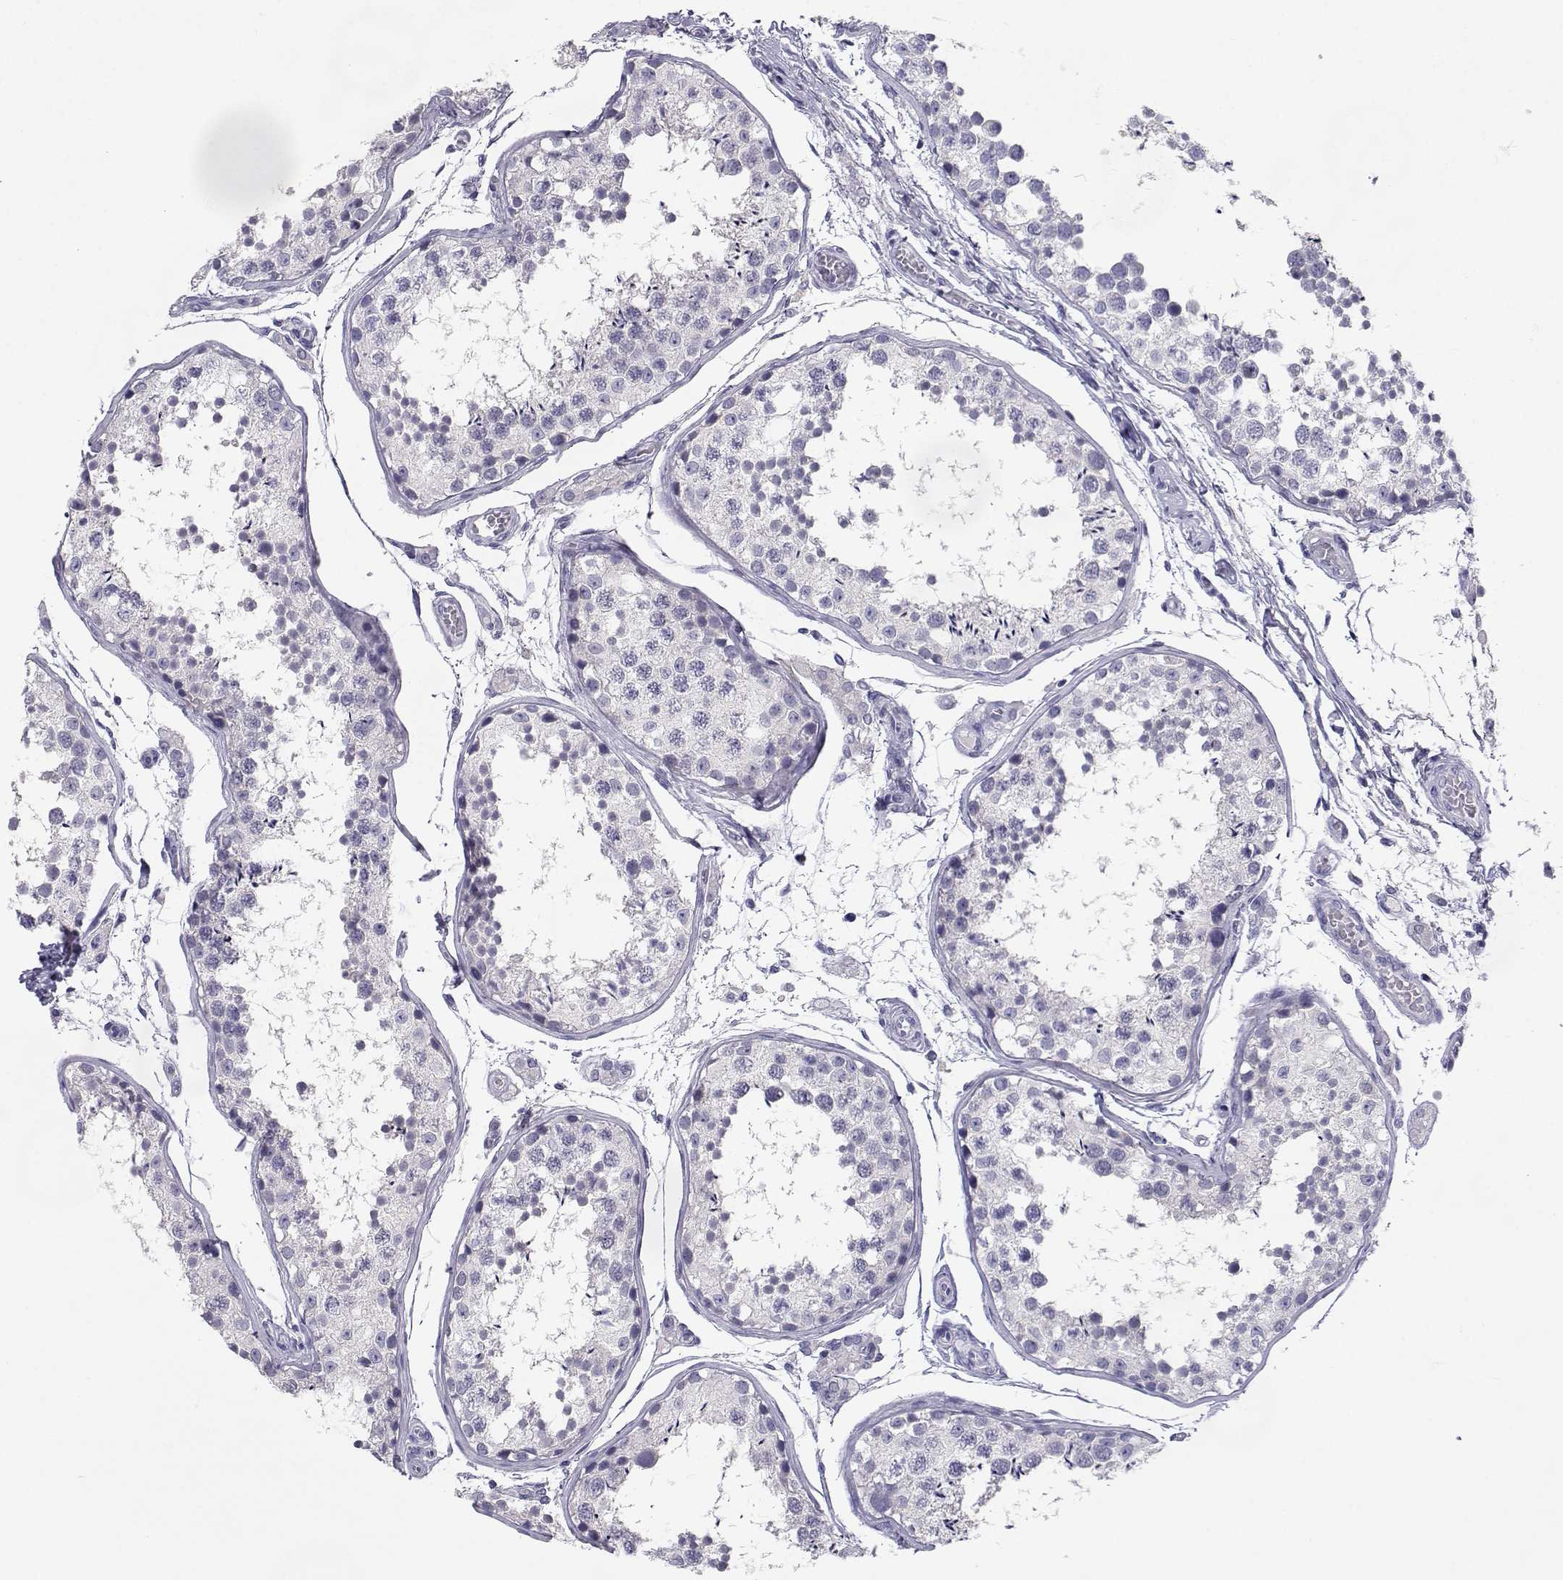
{"staining": {"intensity": "negative", "quantity": "none", "location": "none"}, "tissue": "testis", "cell_type": "Cells in seminiferous ducts", "image_type": "normal", "snomed": [{"axis": "morphology", "description": "Normal tissue, NOS"}, {"axis": "topography", "description": "Testis"}], "caption": "The photomicrograph exhibits no staining of cells in seminiferous ducts in unremarkable testis.", "gene": "SLC6A3", "patient": {"sex": "male", "age": 29}}